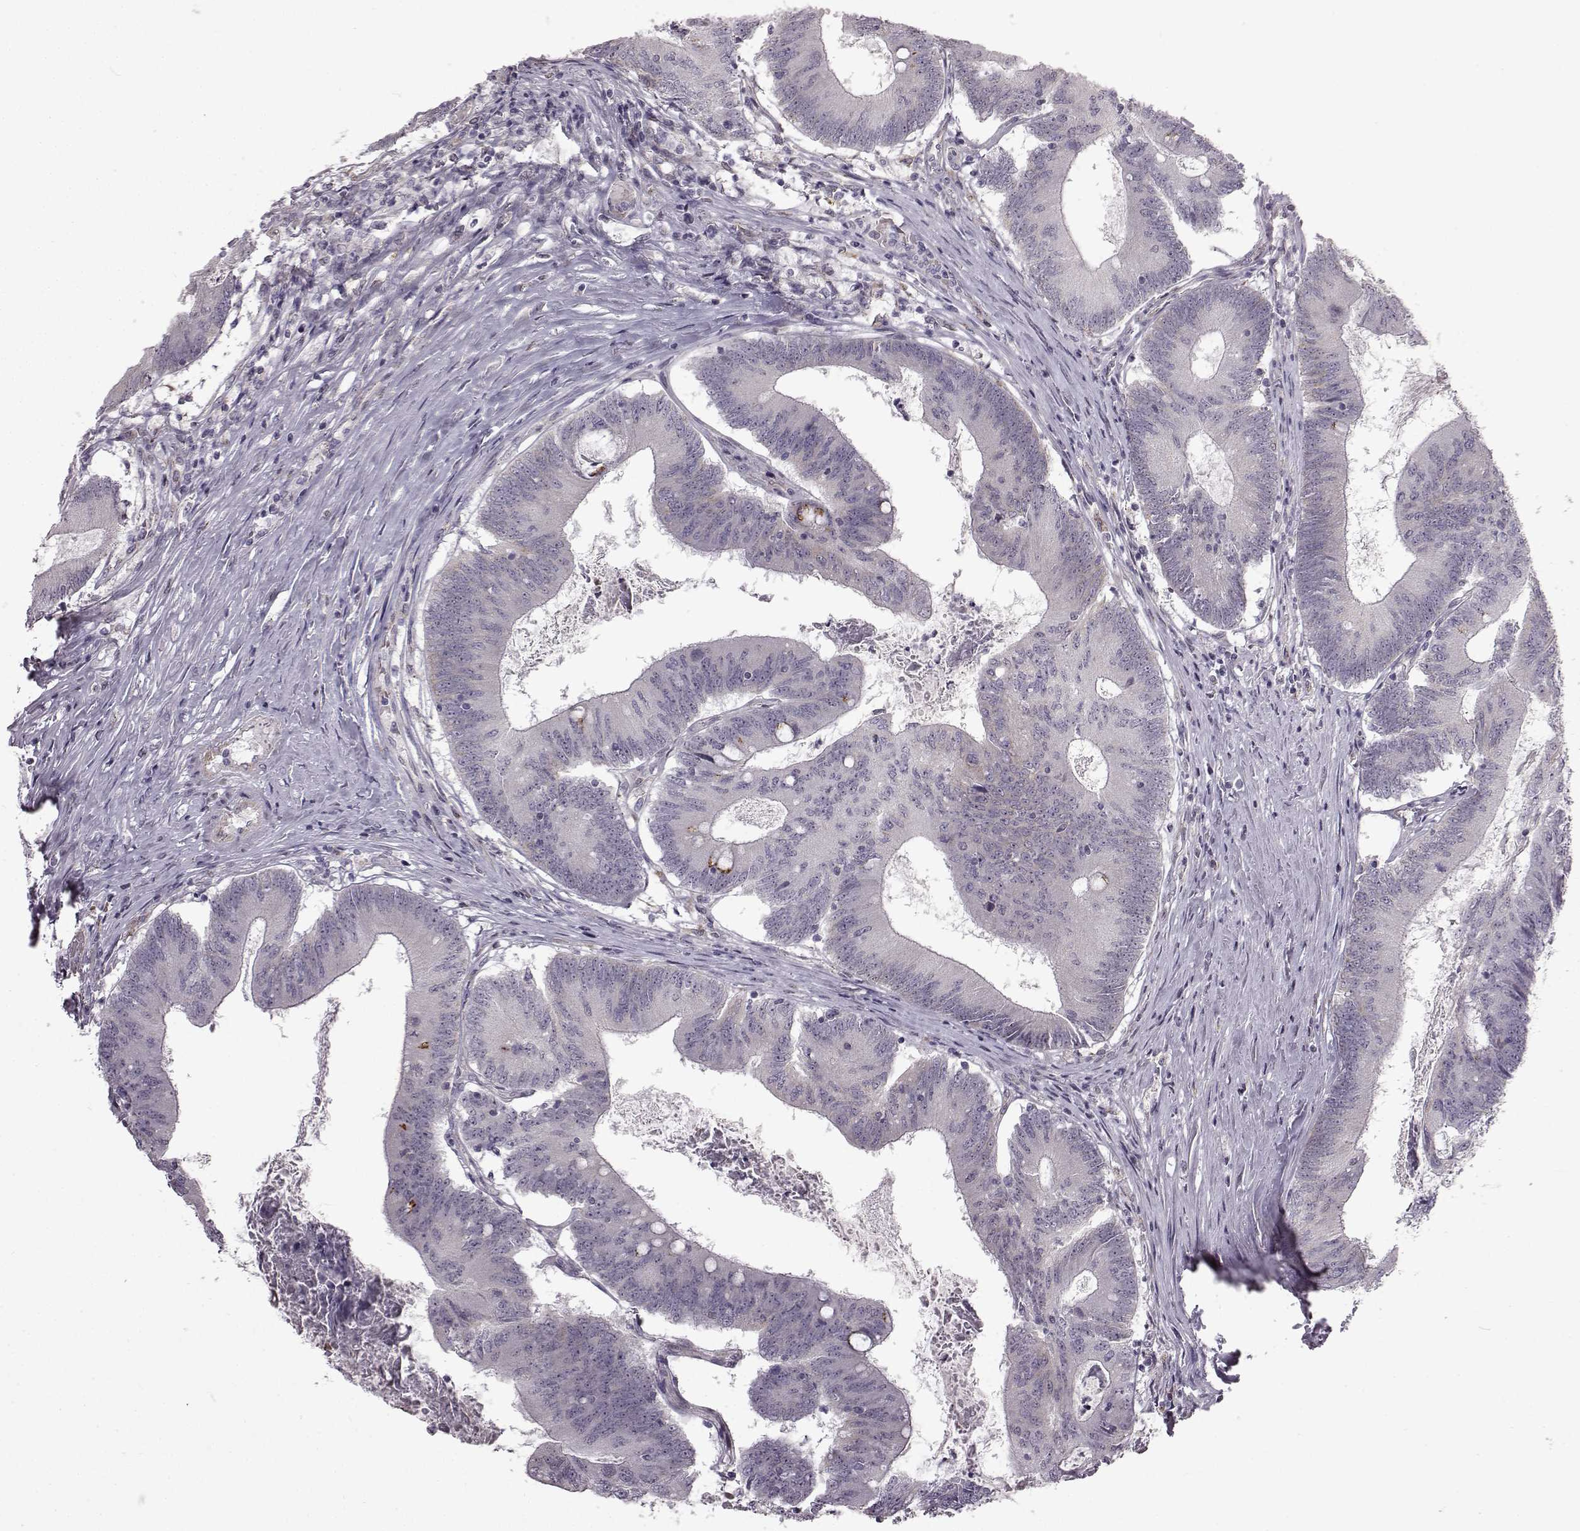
{"staining": {"intensity": "negative", "quantity": "none", "location": "none"}, "tissue": "colorectal cancer", "cell_type": "Tumor cells", "image_type": "cancer", "snomed": [{"axis": "morphology", "description": "Adenocarcinoma, NOS"}, {"axis": "topography", "description": "Colon"}], "caption": "There is no significant staining in tumor cells of colorectal cancer (adenocarcinoma).", "gene": "B3GNT6", "patient": {"sex": "female", "age": 70}}